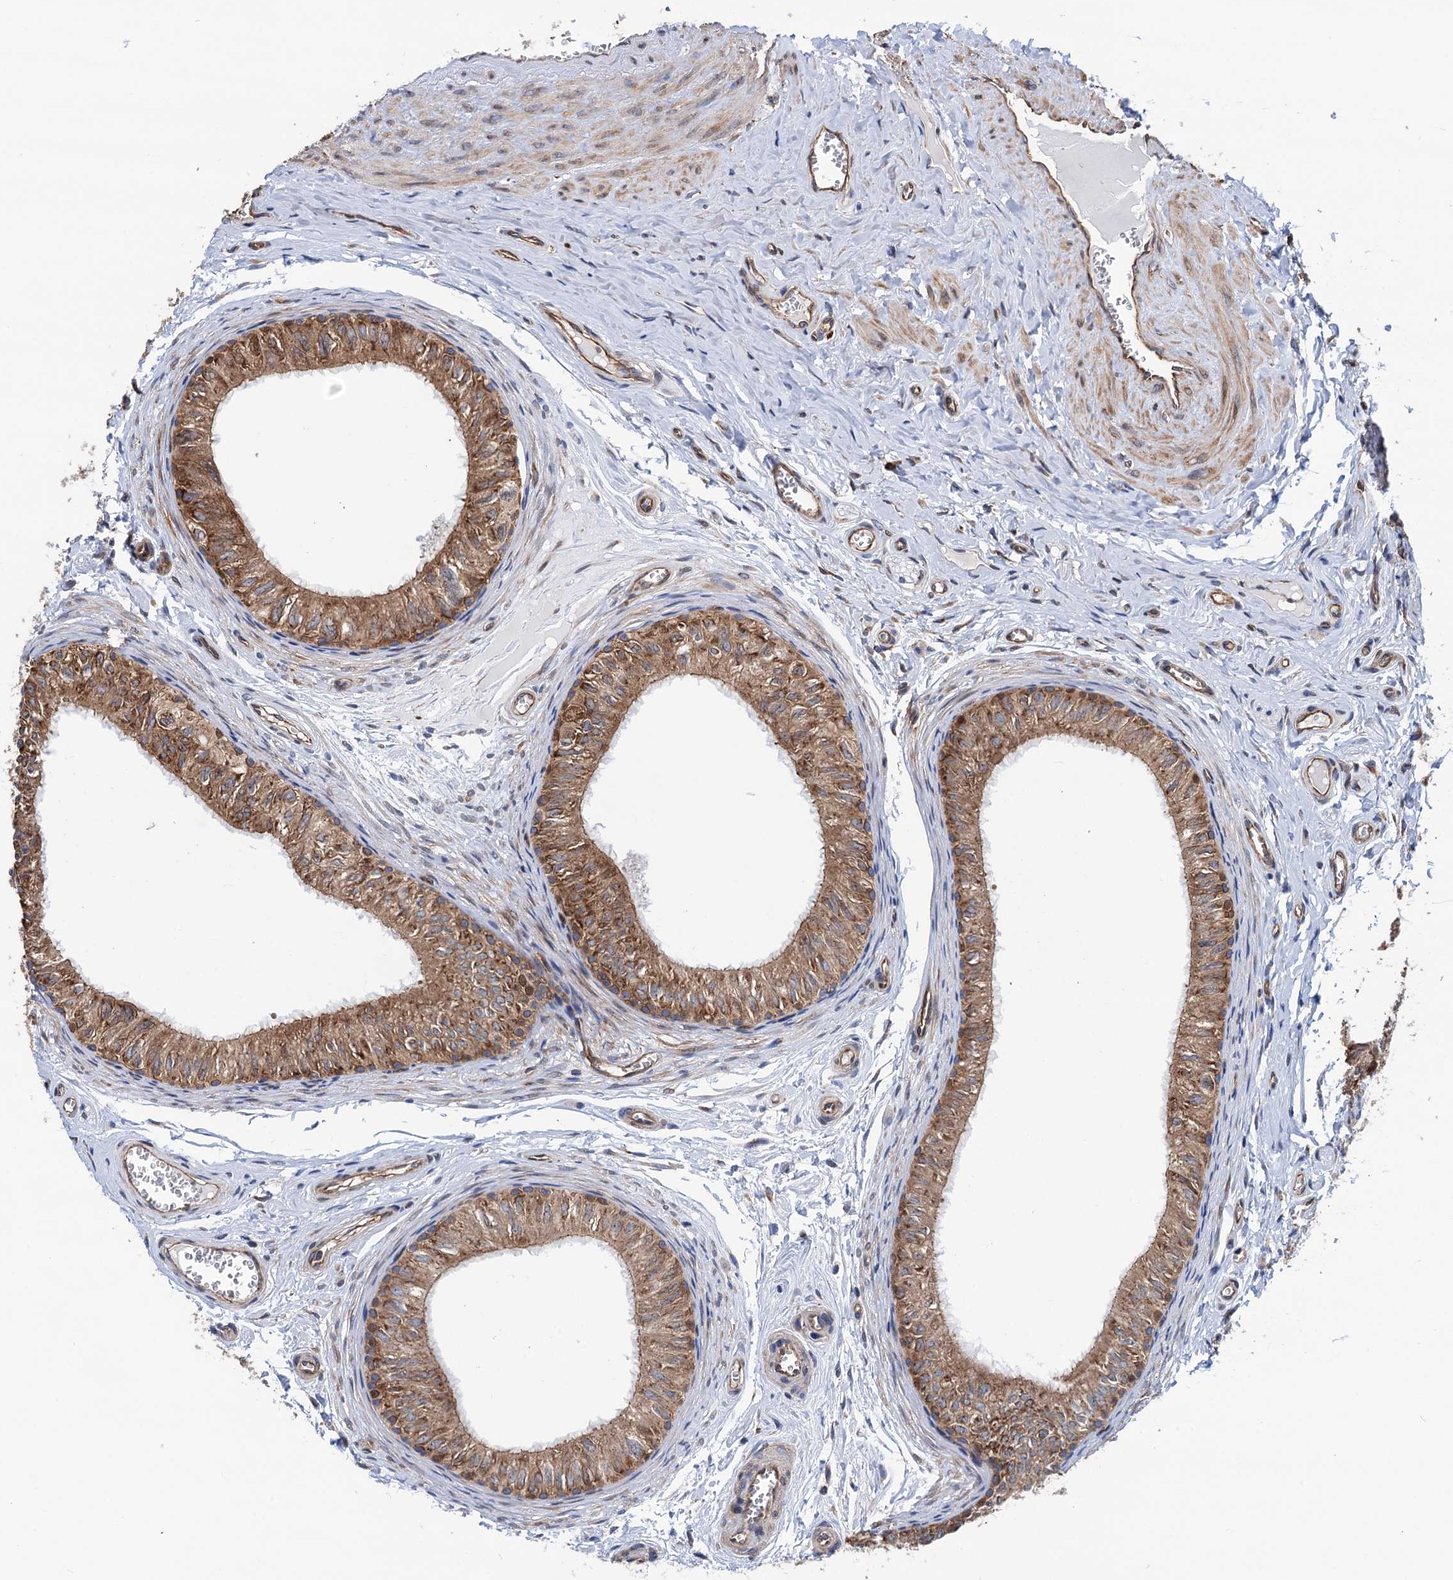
{"staining": {"intensity": "strong", "quantity": ">75%", "location": "cytoplasmic/membranous"}, "tissue": "epididymis", "cell_type": "Glandular cells", "image_type": "normal", "snomed": [{"axis": "morphology", "description": "Normal tissue, NOS"}, {"axis": "topography", "description": "Epididymis"}], "caption": "DAB (3,3'-diaminobenzidine) immunohistochemical staining of benign human epididymis demonstrates strong cytoplasmic/membranous protein positivity in about >75% of glandular cells.", "gene": "SLC12A7", "patient": {"sex": "male", "age": 42}}